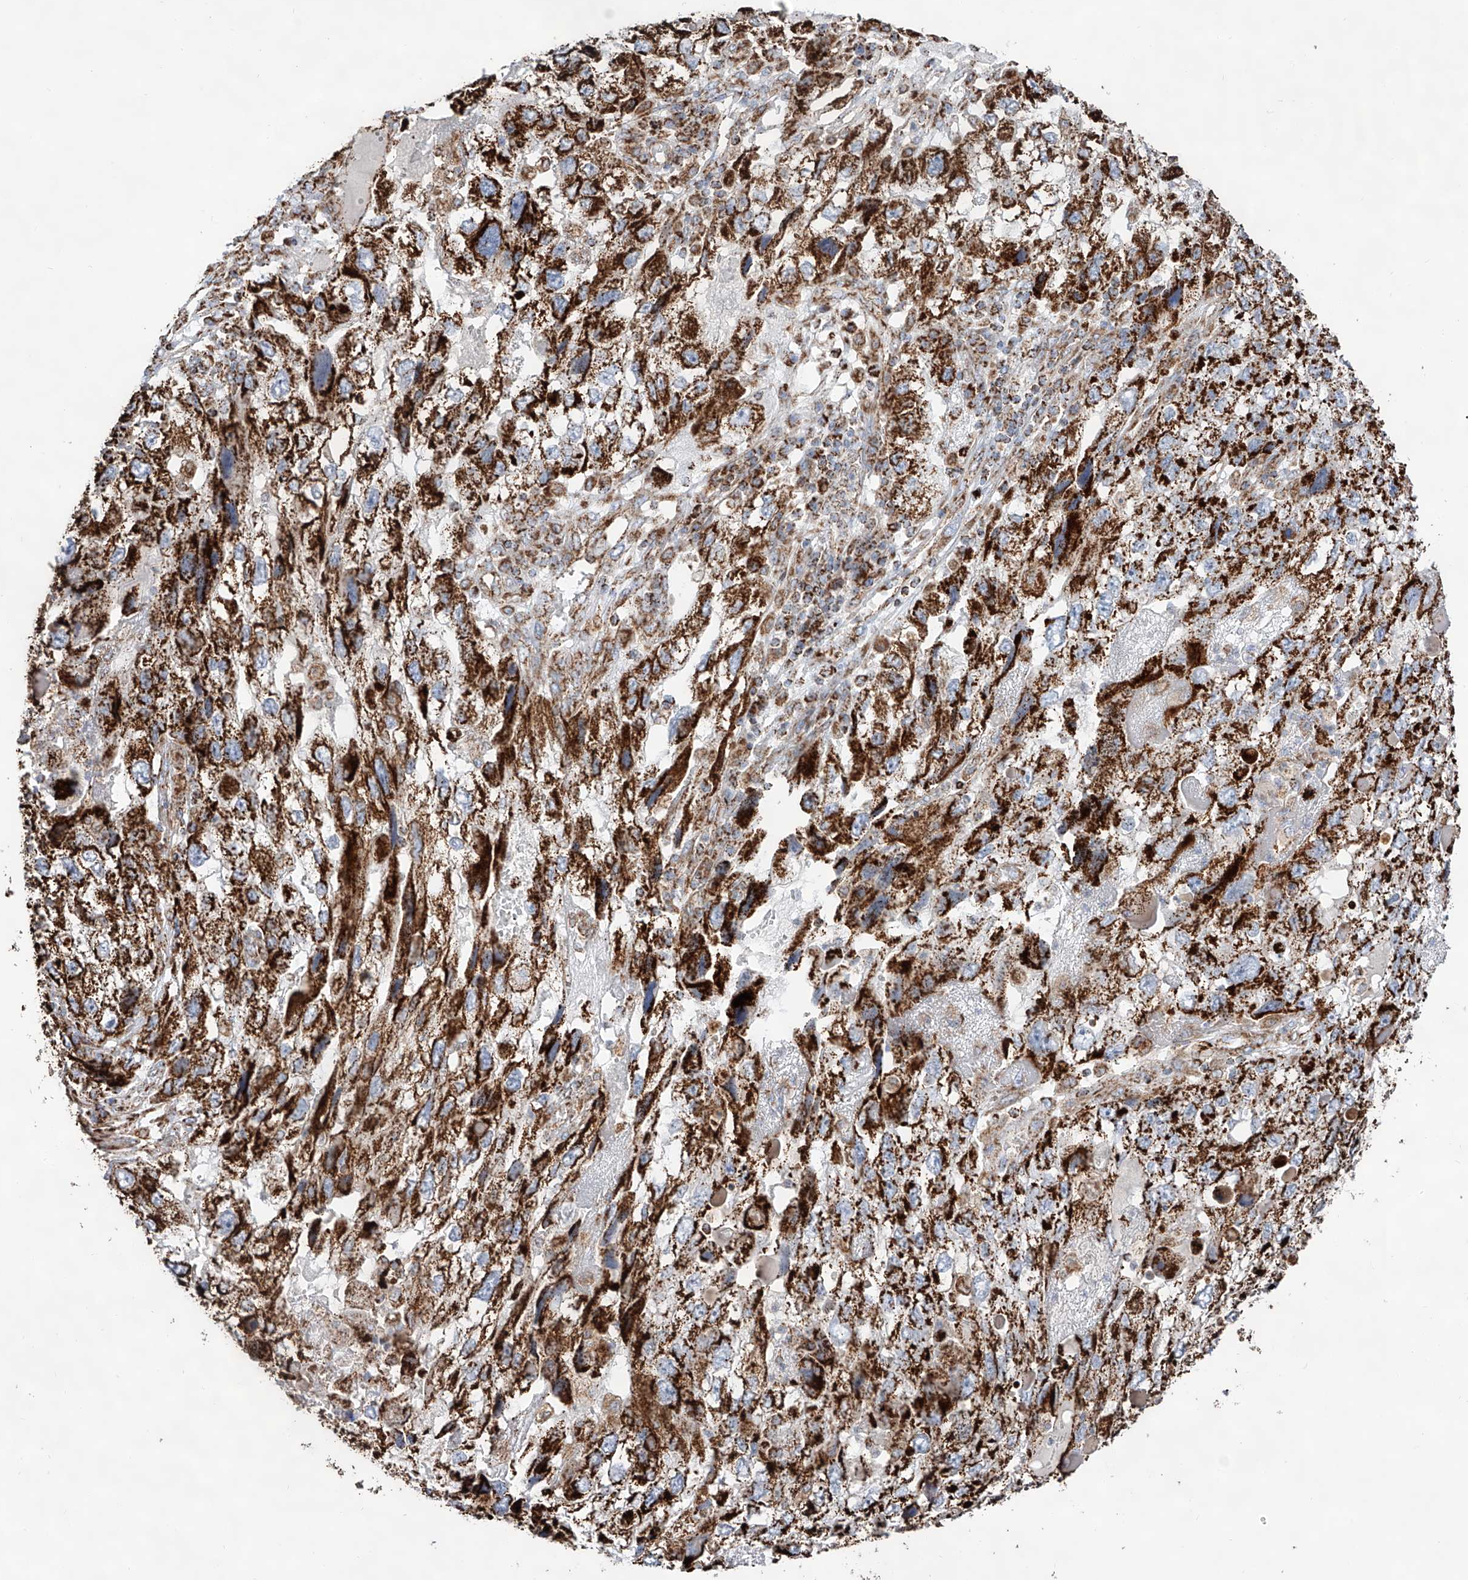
{"staining": {"intensity": "strong", "quantity": ">75%", "location": "cytoplasmic/membranous"}, "tissue": "endometrial cancer", "cell_type": "Tumor cells", "image_type": "cancer", "snomed": [{"axis": "morphology", "description": "Adenocarcinoma, NOS"}, {"axis": "topography", "description": "Endometrium"}], "caption": "Immunohistochemical staining of human endometrial adenocarcinoma displays strong cytoplasmic/membranous protein staining in about >75% of tumor cells.", "gene": "TTC27", "patient": {"sex": "female", "age": 49}}